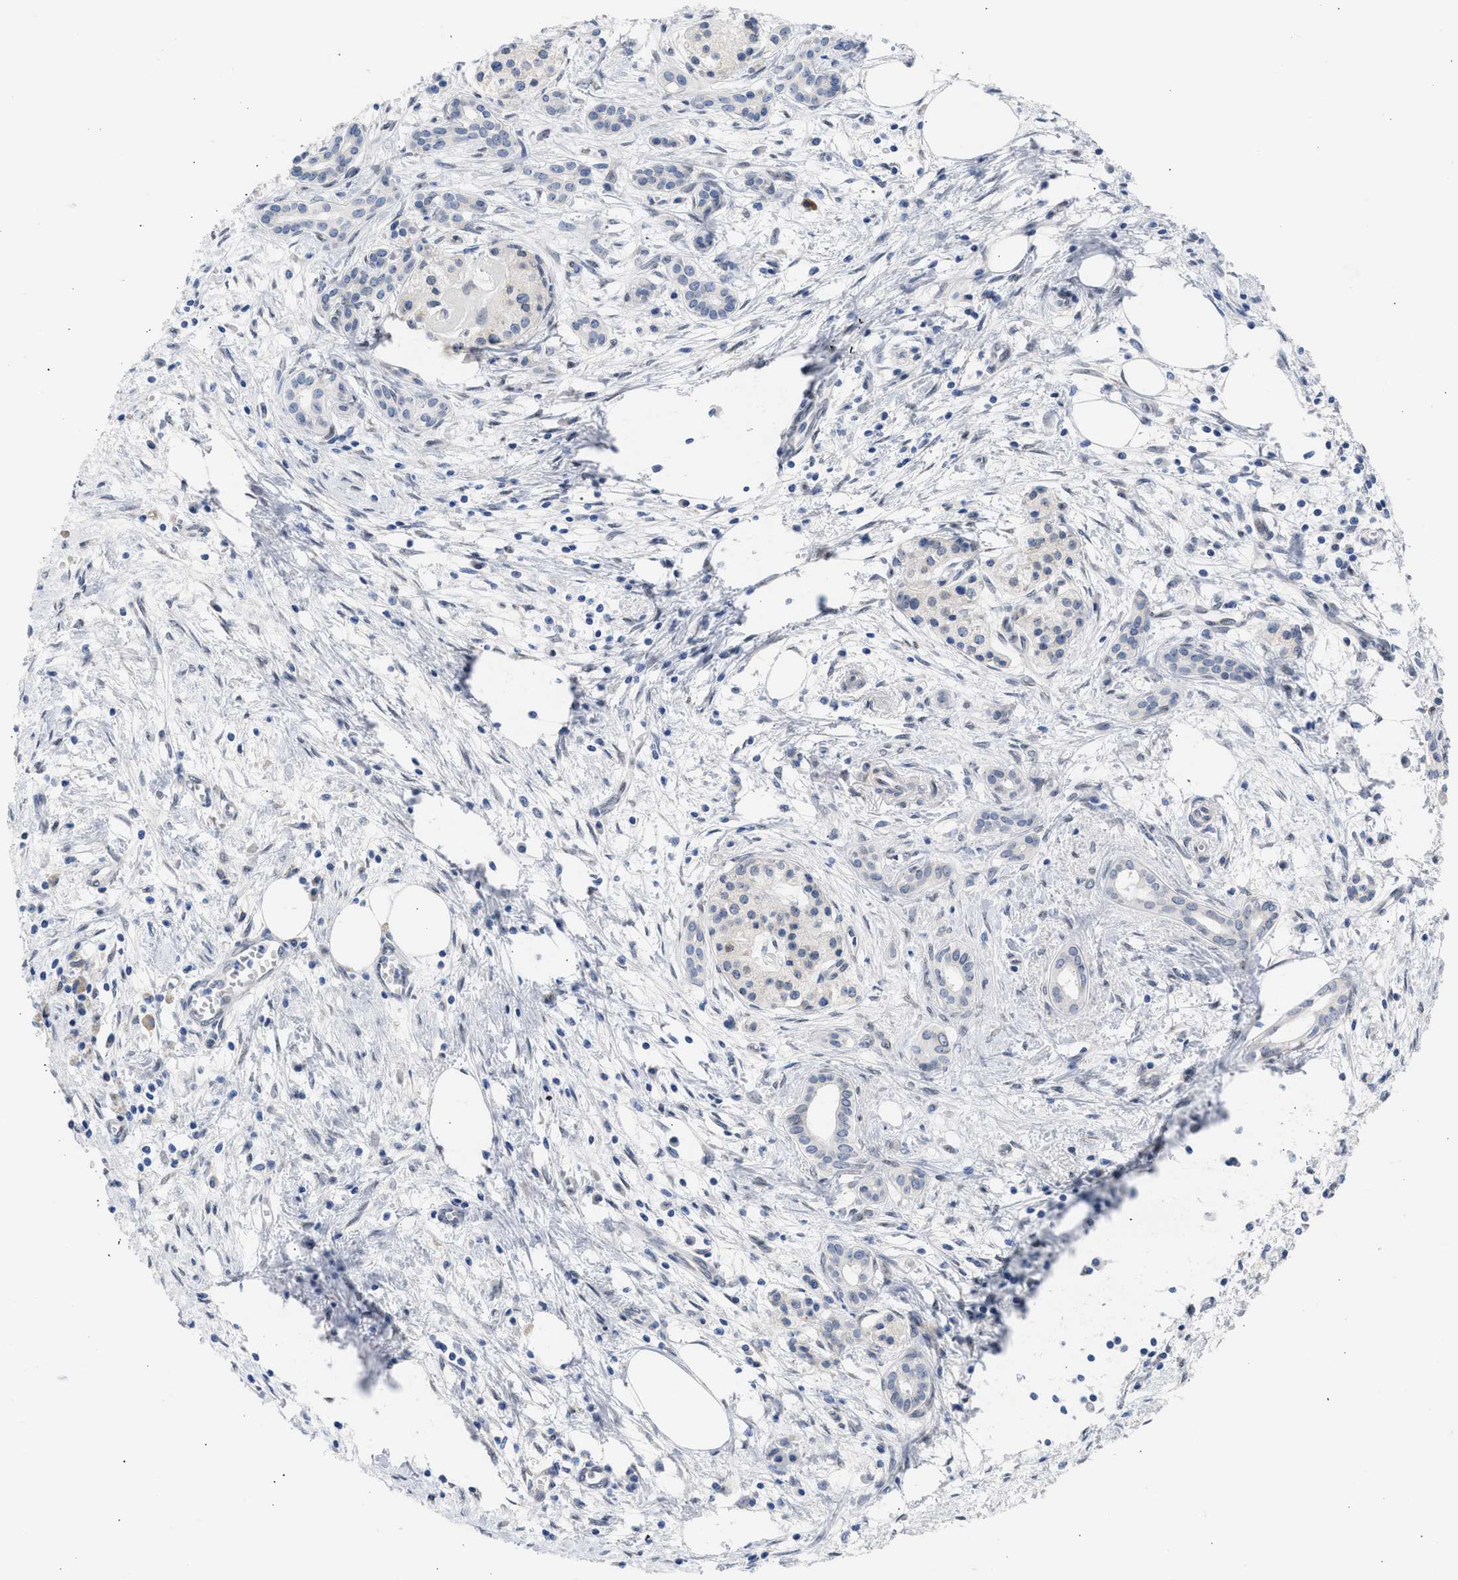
{"staining": {"intensity": "negative", "quantity": "none", "location": "none"}, "tissue": "pancreatic cancer", "cell_type": "Tumor cells", "image_type": "cancer", "snomed": [{"axis": "morphology", "description": "Adenocarcinoma, NOS"}, {"axis": "topography", "description": "Pancreas"}], "caption": "Tumor cells show no significant staining in pancreatic cancer.", "gene": "NUP35", "patient": {"sex": "female", "age": 70}}